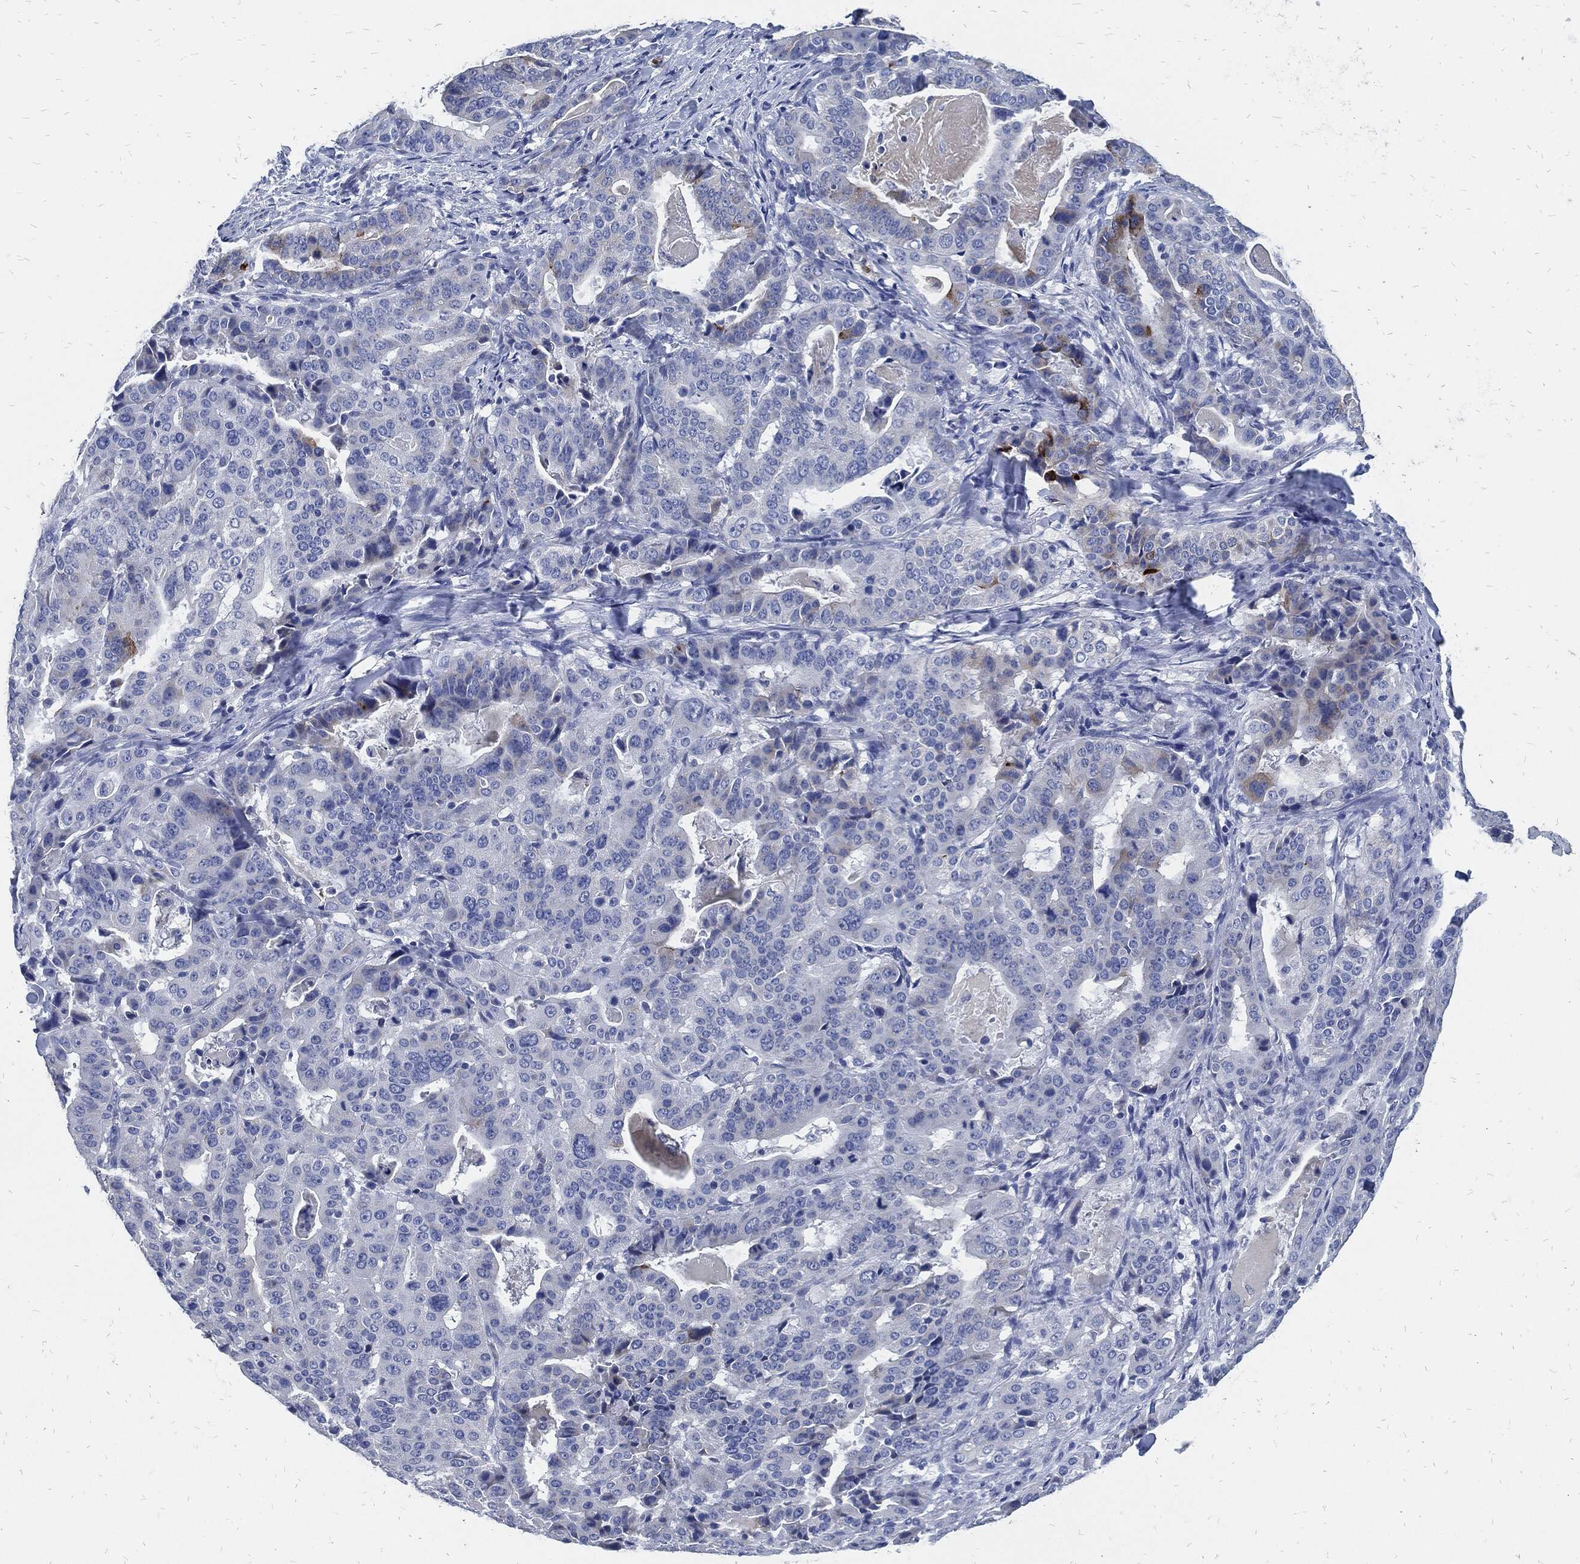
{"staining": {"intensity": "moderate", "quantity": "<25%", "location": "cytoplasmic/membranous"}, "tissue": "stomach cancer", "cell_type": "Tumor cells", "image_type": "cancer", "snomed": [{"axis": "morphology", "description": "Adenocarcinoma, NOS"}, {"axis": "topography", "description": "Stomach"}], "caption": "About <25% of tumor cells in human adenocarcinoma (stomach) demonstrate moderate cytoplasmic/membranous protein staining as visualized by brown immunohistochemical staining.", "gene": "FABP4", "patient": {"sex": "male", "age": 48}}